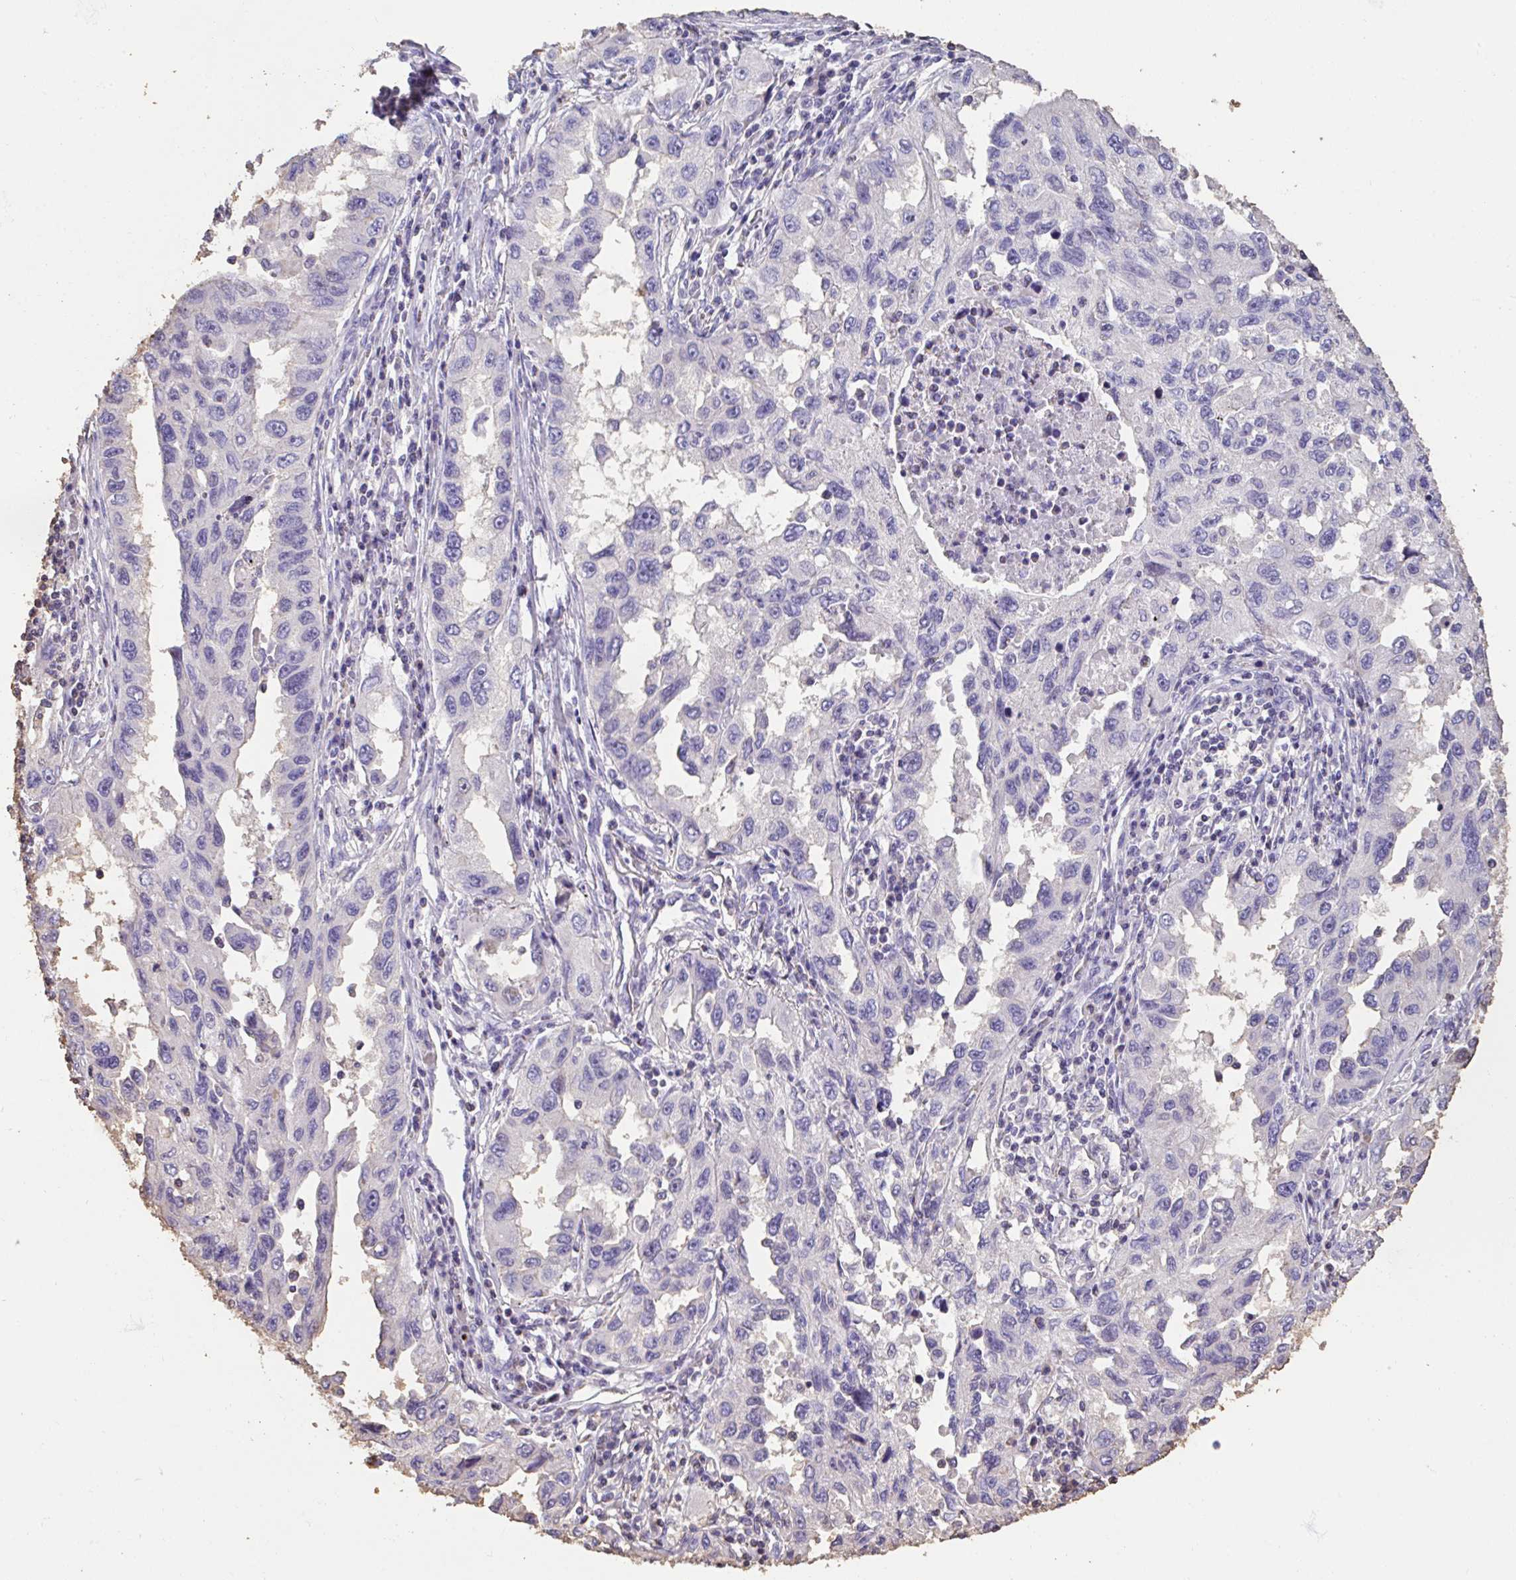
{"staining": {"intensity": "negative", "quantity": "none", "location": "none"}, "tissue": "lung cancer", "cell_type": "Tumor cells", "image_type": "cancer", "snomed": [{"axis": "morphology", "description": "Adenocarcinoma, NOS"}, {"axis": "topography", "description": "Lung"}], "caption": "A photomicrograph of lung cancer (adenocarcinoma) stained for a protein demonstrates no brown staining in tumor cells.", "gene": "IL23R", "patient": {"sex": "female", "age": 73}}